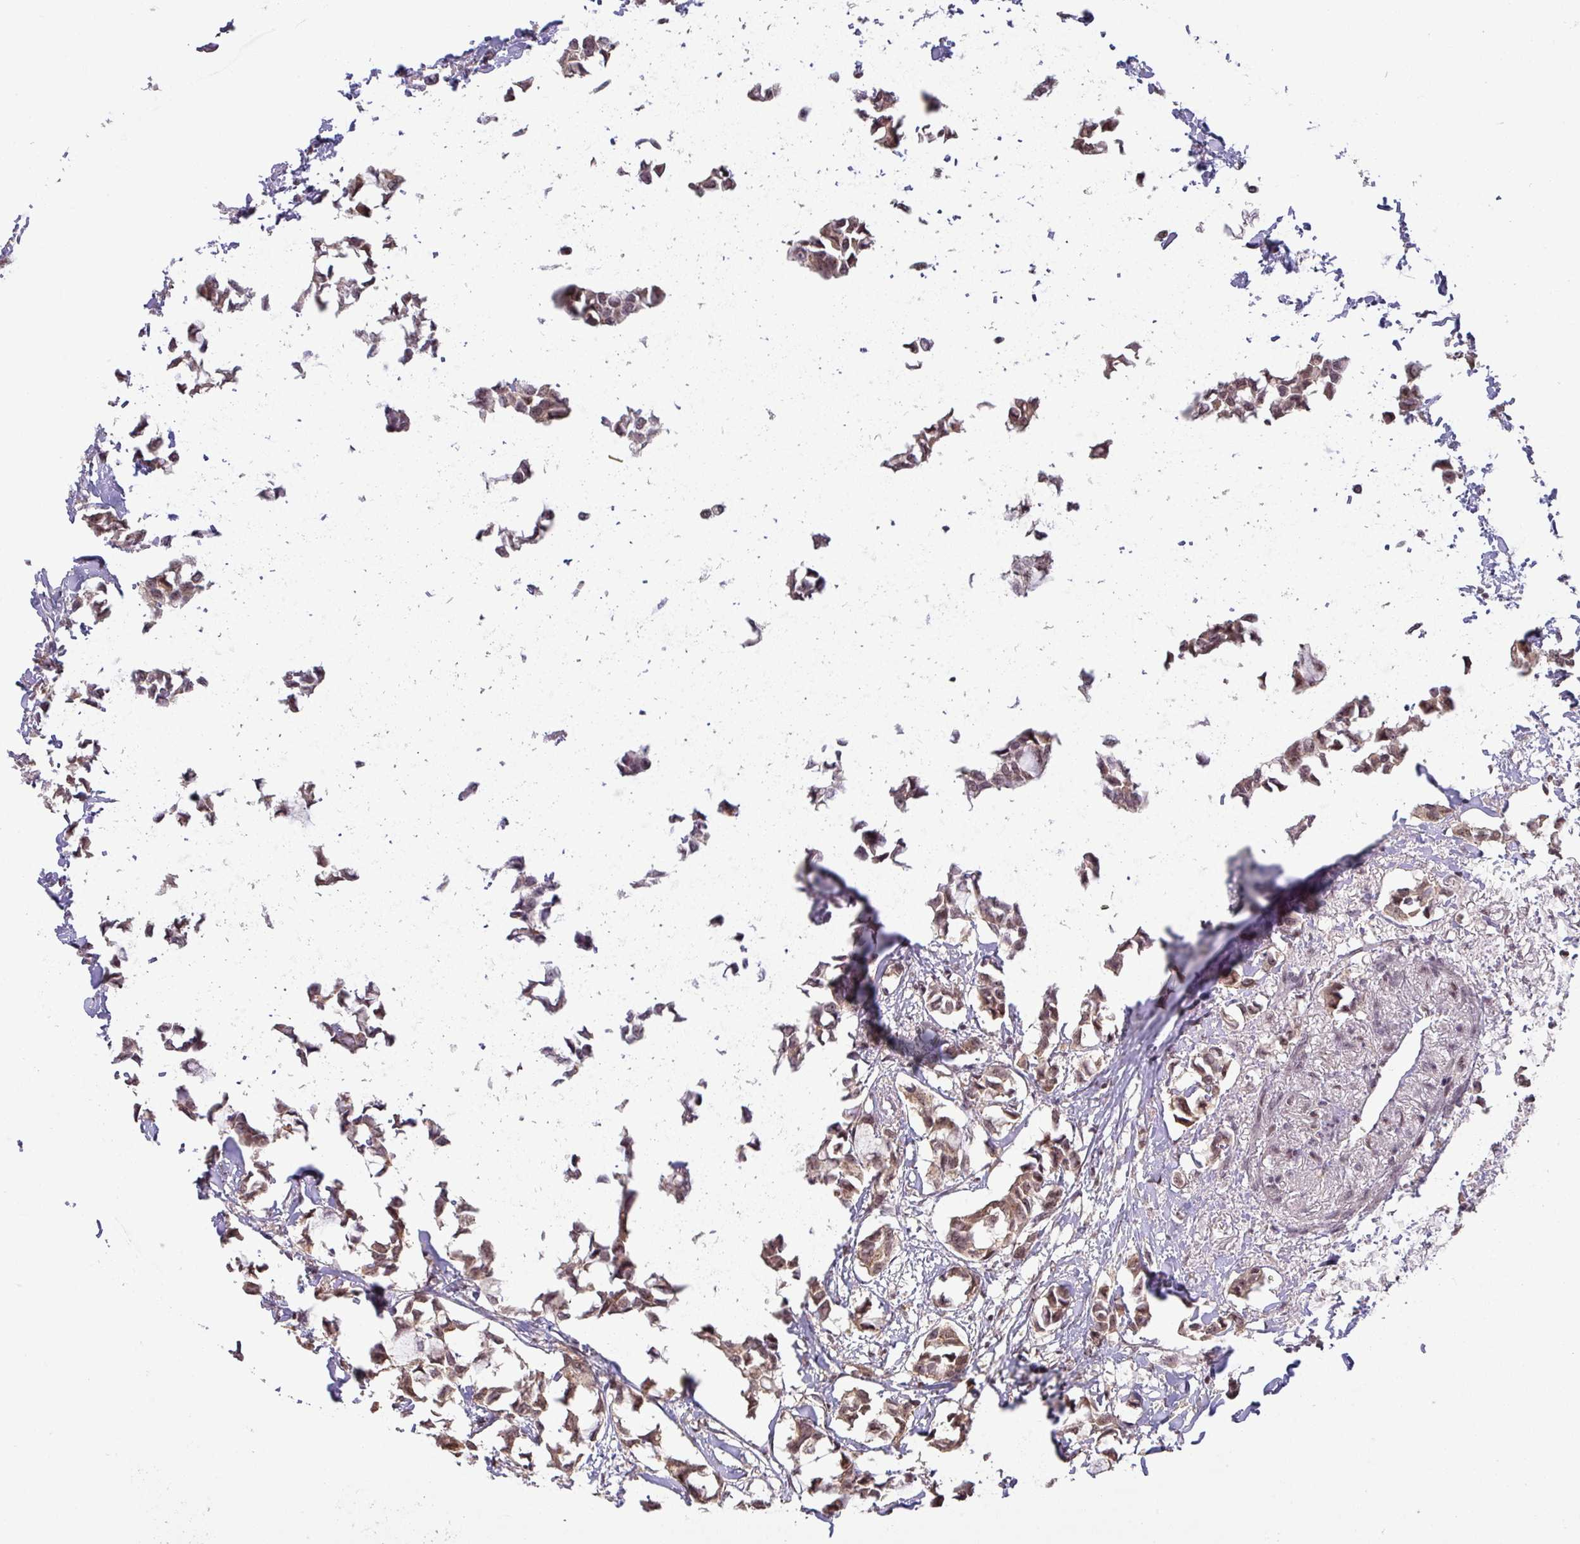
{"staining": {"intensity": "moderate", "quantity": ">75%", "location": "cytoplasmic/membranous,nuclear"}, "tissue": "breast cancer", "cell_type": "Tumor cells", "image_type": "cancer", "snomed": [{"axis": "morphology", "description": "Duct carcinoma"}, {"axis": "topography", "description": "Breast"}], "caption": "IHC histopathology image of breast cancer stained for a protein (brown), which shows medium levels of moderate cytoplasmic/membranous and nuclear staining in about >75% of tumor cells.", "gene": "ZBTB14", "patient": {"sex": "female", "age": 73}}